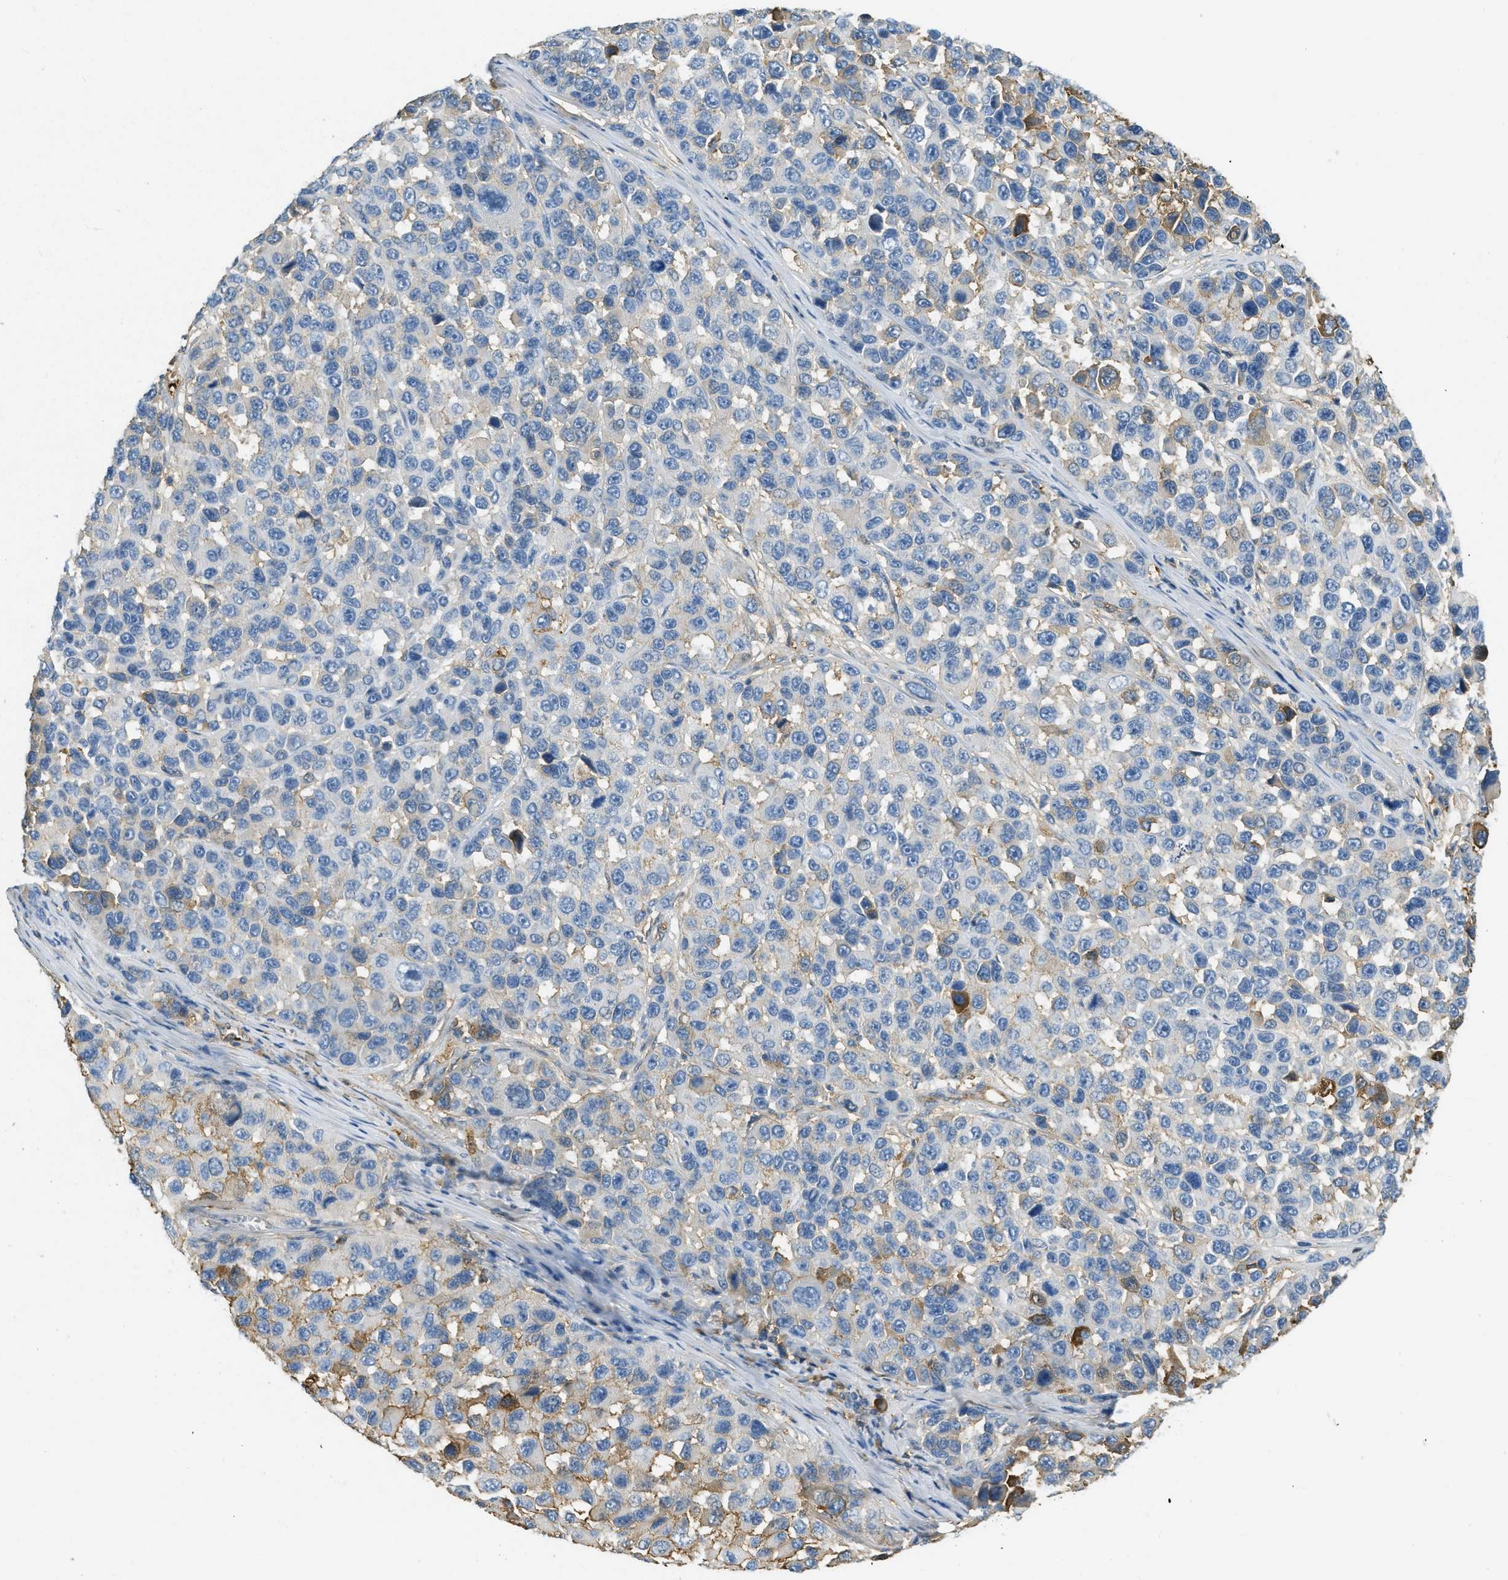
{"staining": {"intensity": "moderate", "quantity": "<25%", "location": "cytoplasmic/membranous"}, "tissue": "melanoma", "cell_type": "Tumor cells", "image_type": "cancer", "snomed": [{"axis": "morphology", "description": "Malignant melanoma, NOS"}, {"axis": "topography", "description": "Skin"}], "caption": "Malignant melanoma tissue exhibits moderate cytoplasmic/membranous expression in approximately <25% of tumor cells, visualized by immunohistochemistry.", "gene": "PRTN3", "patient": {"sex": "male", "age": 53}}